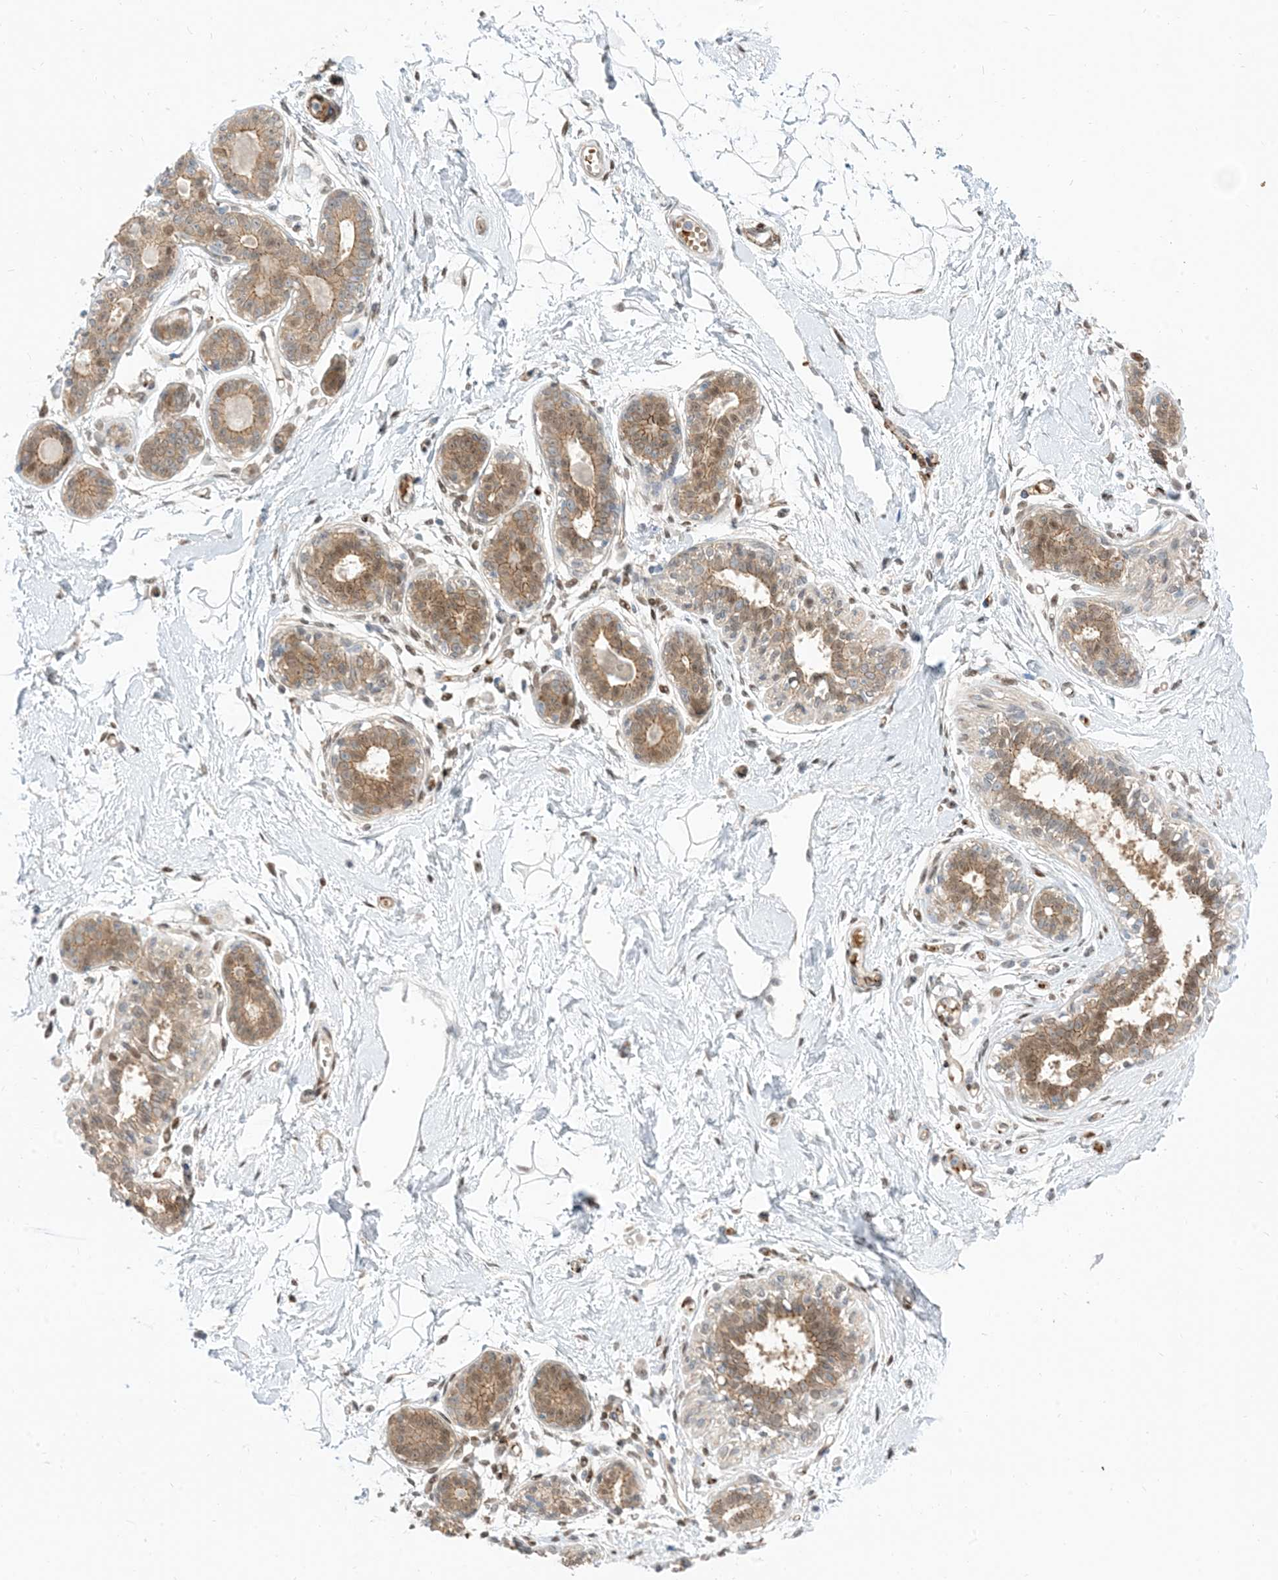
{"staining": {"intensity": "negative", "quantity": "none", "location": "none"}, "tissue": "breast", "cell_type": "Adipocytes", "image_type": "normal", "snomed": [{"axis": "morphology", "description": "Normal tissue, NOS"}, {"axis": "topography", "description": "Breast"}], "caption": "IHC histopathology image of unremarkable breast stained for a protein (brown), which shows no staining in adipocytes. (Brightfield microscopy of DAB immunohistochemistry (IHC) at high magnification).", "gene": "RIN1", "patient": {"sex": "female", "age": 45}}